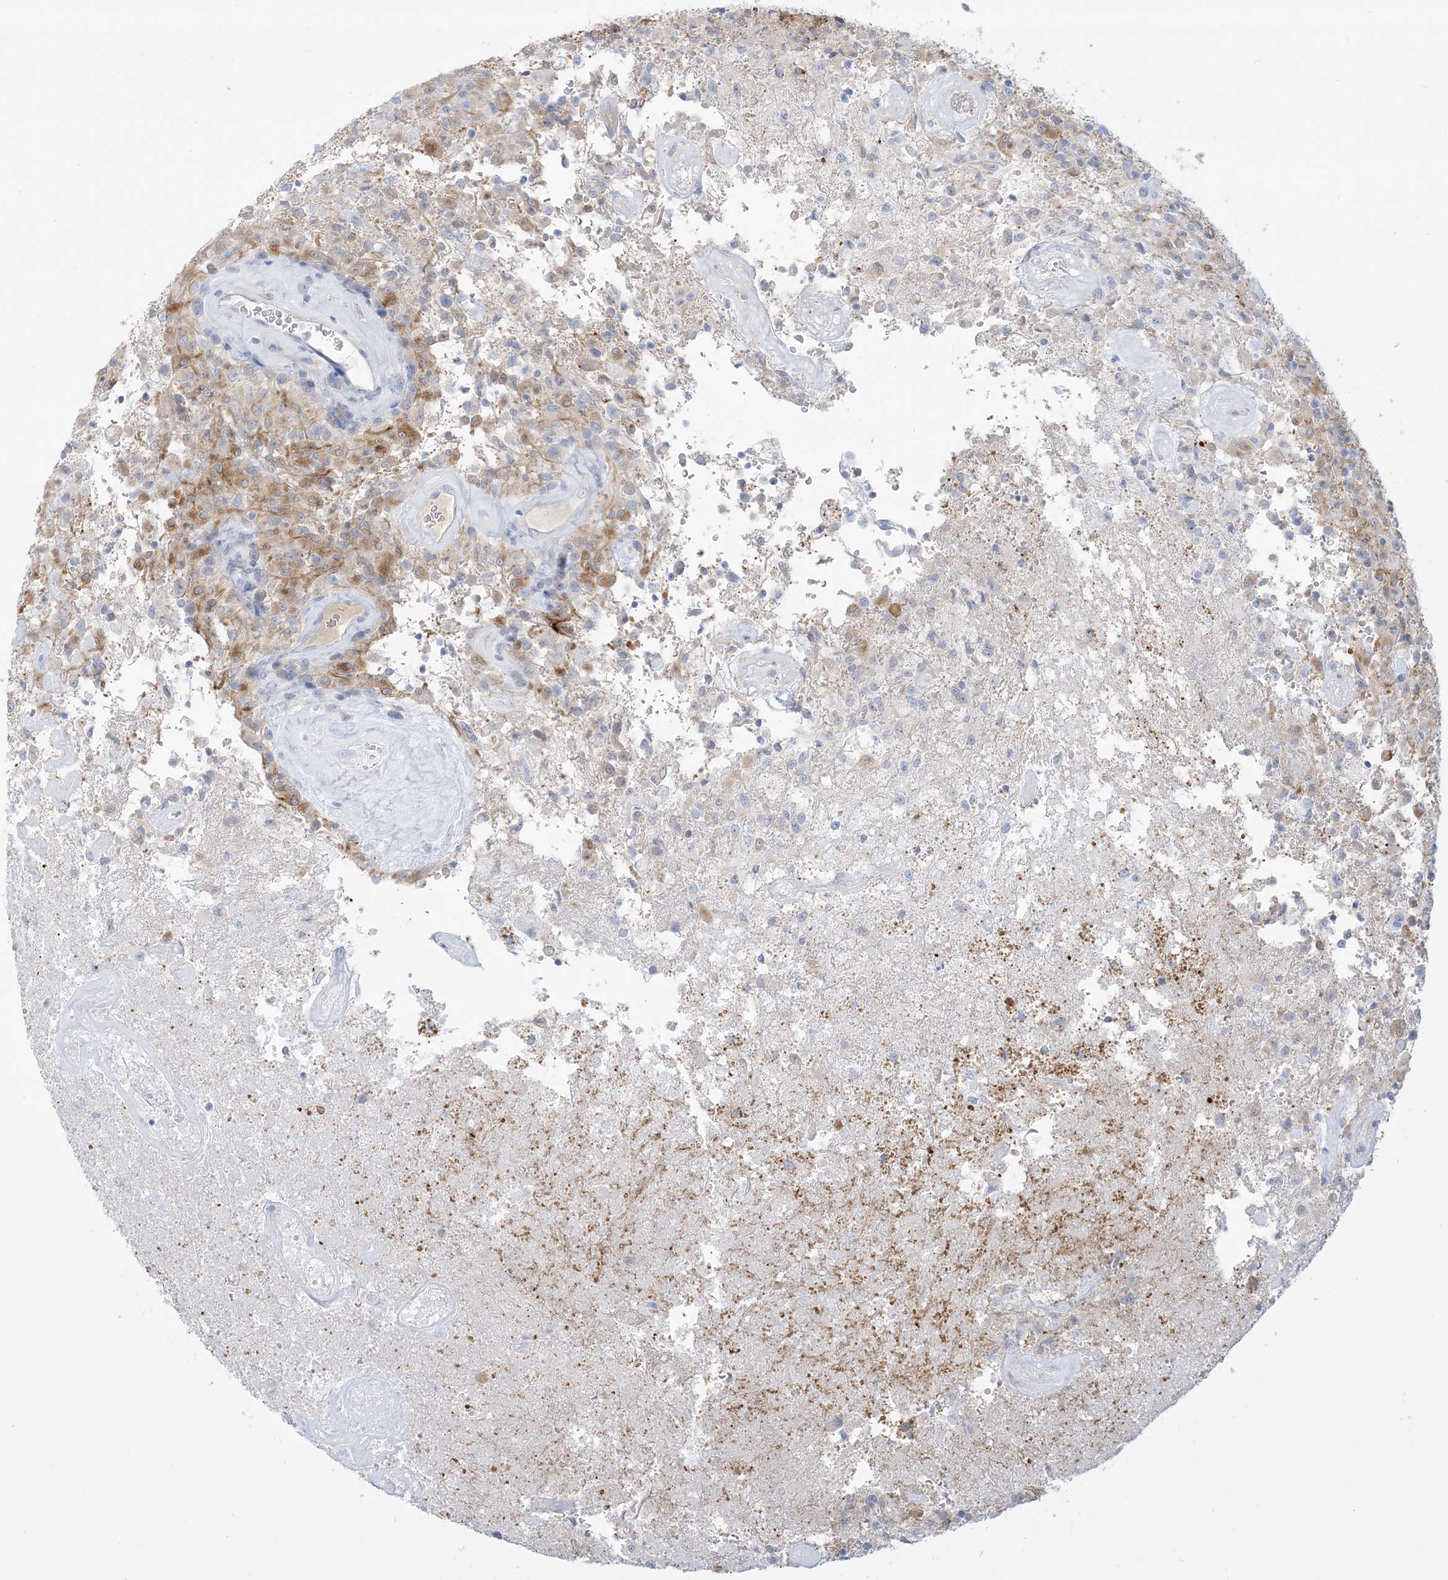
{"staining": {"intensity": "moderate", "quantity": "25%-75%", "location": "cytoplasmic/membranous"}, "tissue": "glioma", "cell_type": "Tumor cells", "image_type": "cancer", "snomed": [{"axis": "morphology", "description": "Glioma, malignant, High grade"}, {"axis": "topography", "description": "Brain"}], "caption": "This histopathology image exhibits immunohistochemistry staining of human glioma, with medium moderate cytoplasmic/membranous expression in approximately 25%-75% of tumor cells.", "gene": "MARS2", "patient": {"sex": "female", "age": 57}}